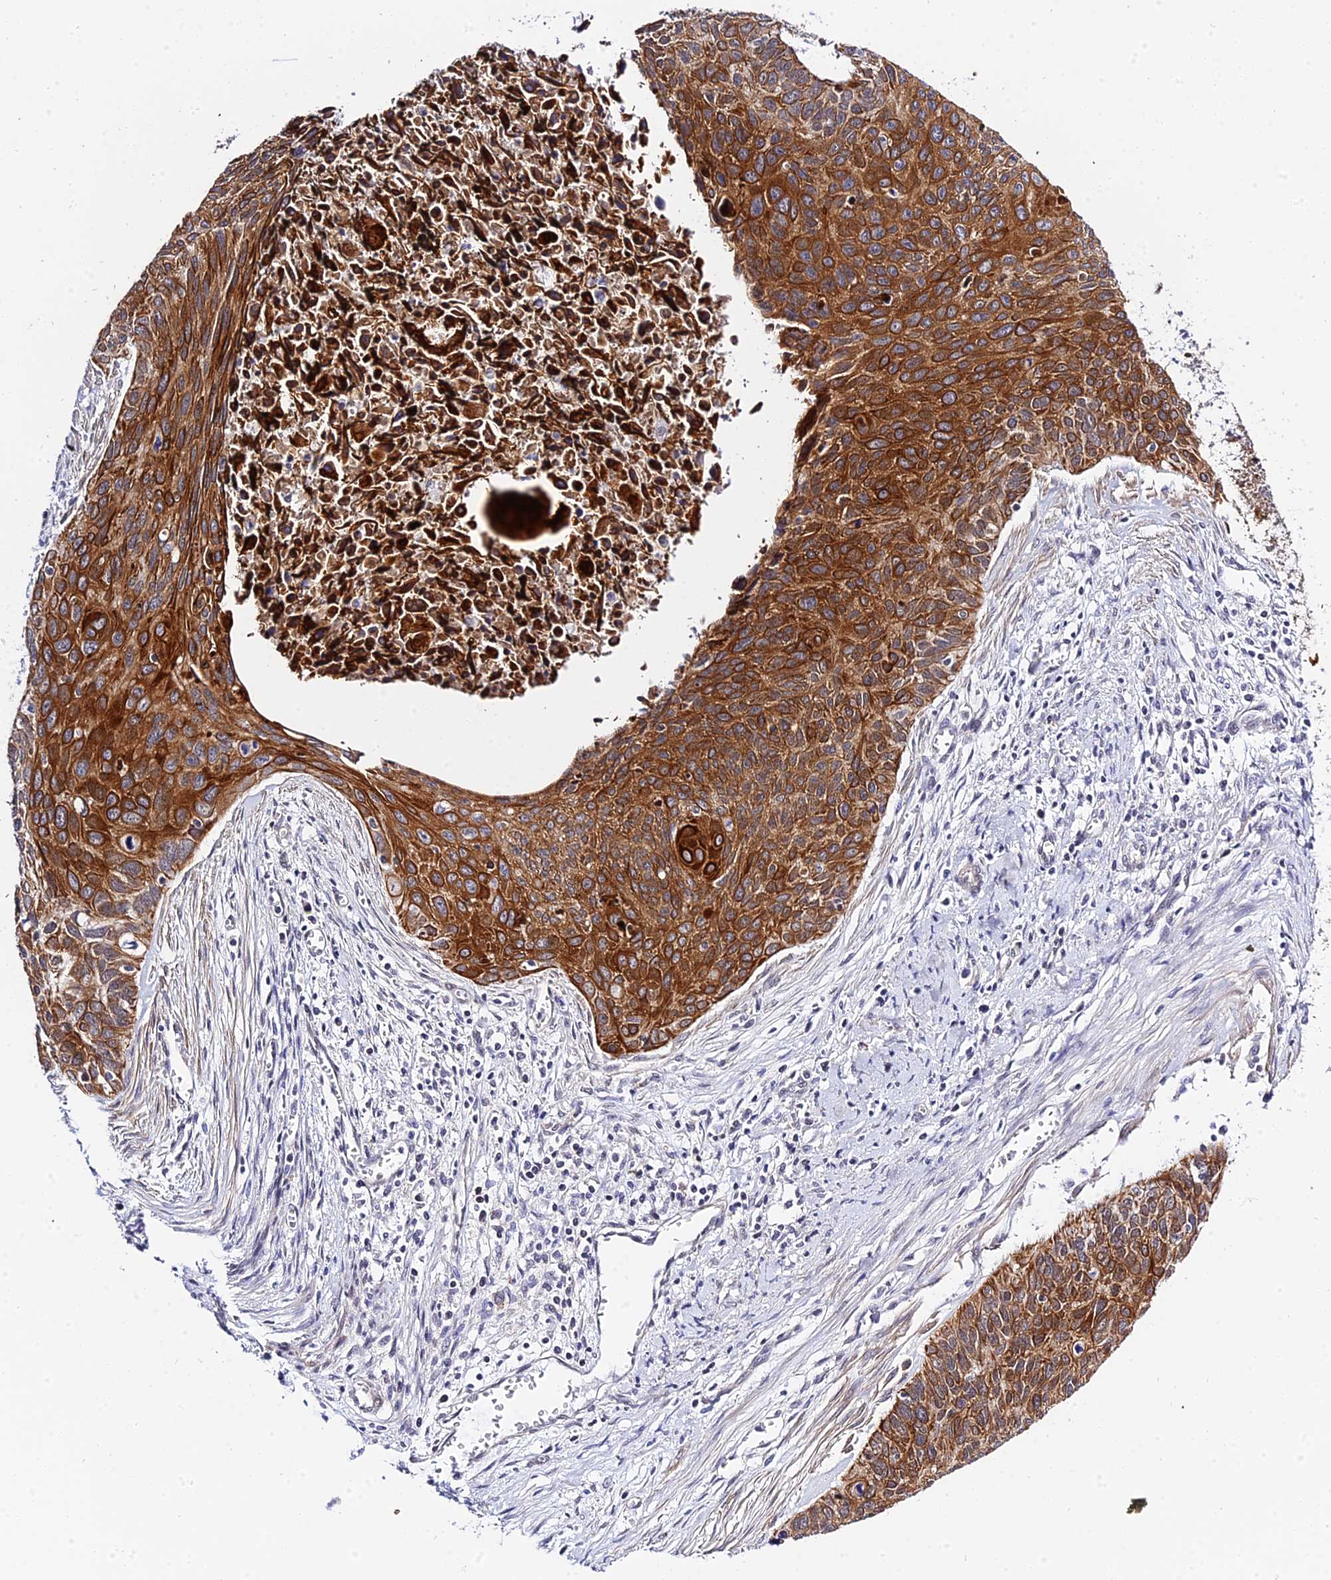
{"staining": {"intensity": "strong", "quantity": ">75%", "location": "cytoplasmic/membranous"}, "tissue": "cervical cancer", "cell_type": "Tumor cells", "image_type": "cancer", "snomed": [{"axis": "morphology", "description": "Squamous cell carcinoma, NOS"}, {"axis": "topography", "description": "Cervix"}], "caption": "This histopathology image exhibits immunohistochemistry staining of human cervical cancer (squamous cell carcinoma), with high strong cytoplasmic/membranous staining in approximately >75% of tumor cells.", "gene": "ZNF628", "patient": {"sex": "female", "age": 55}}